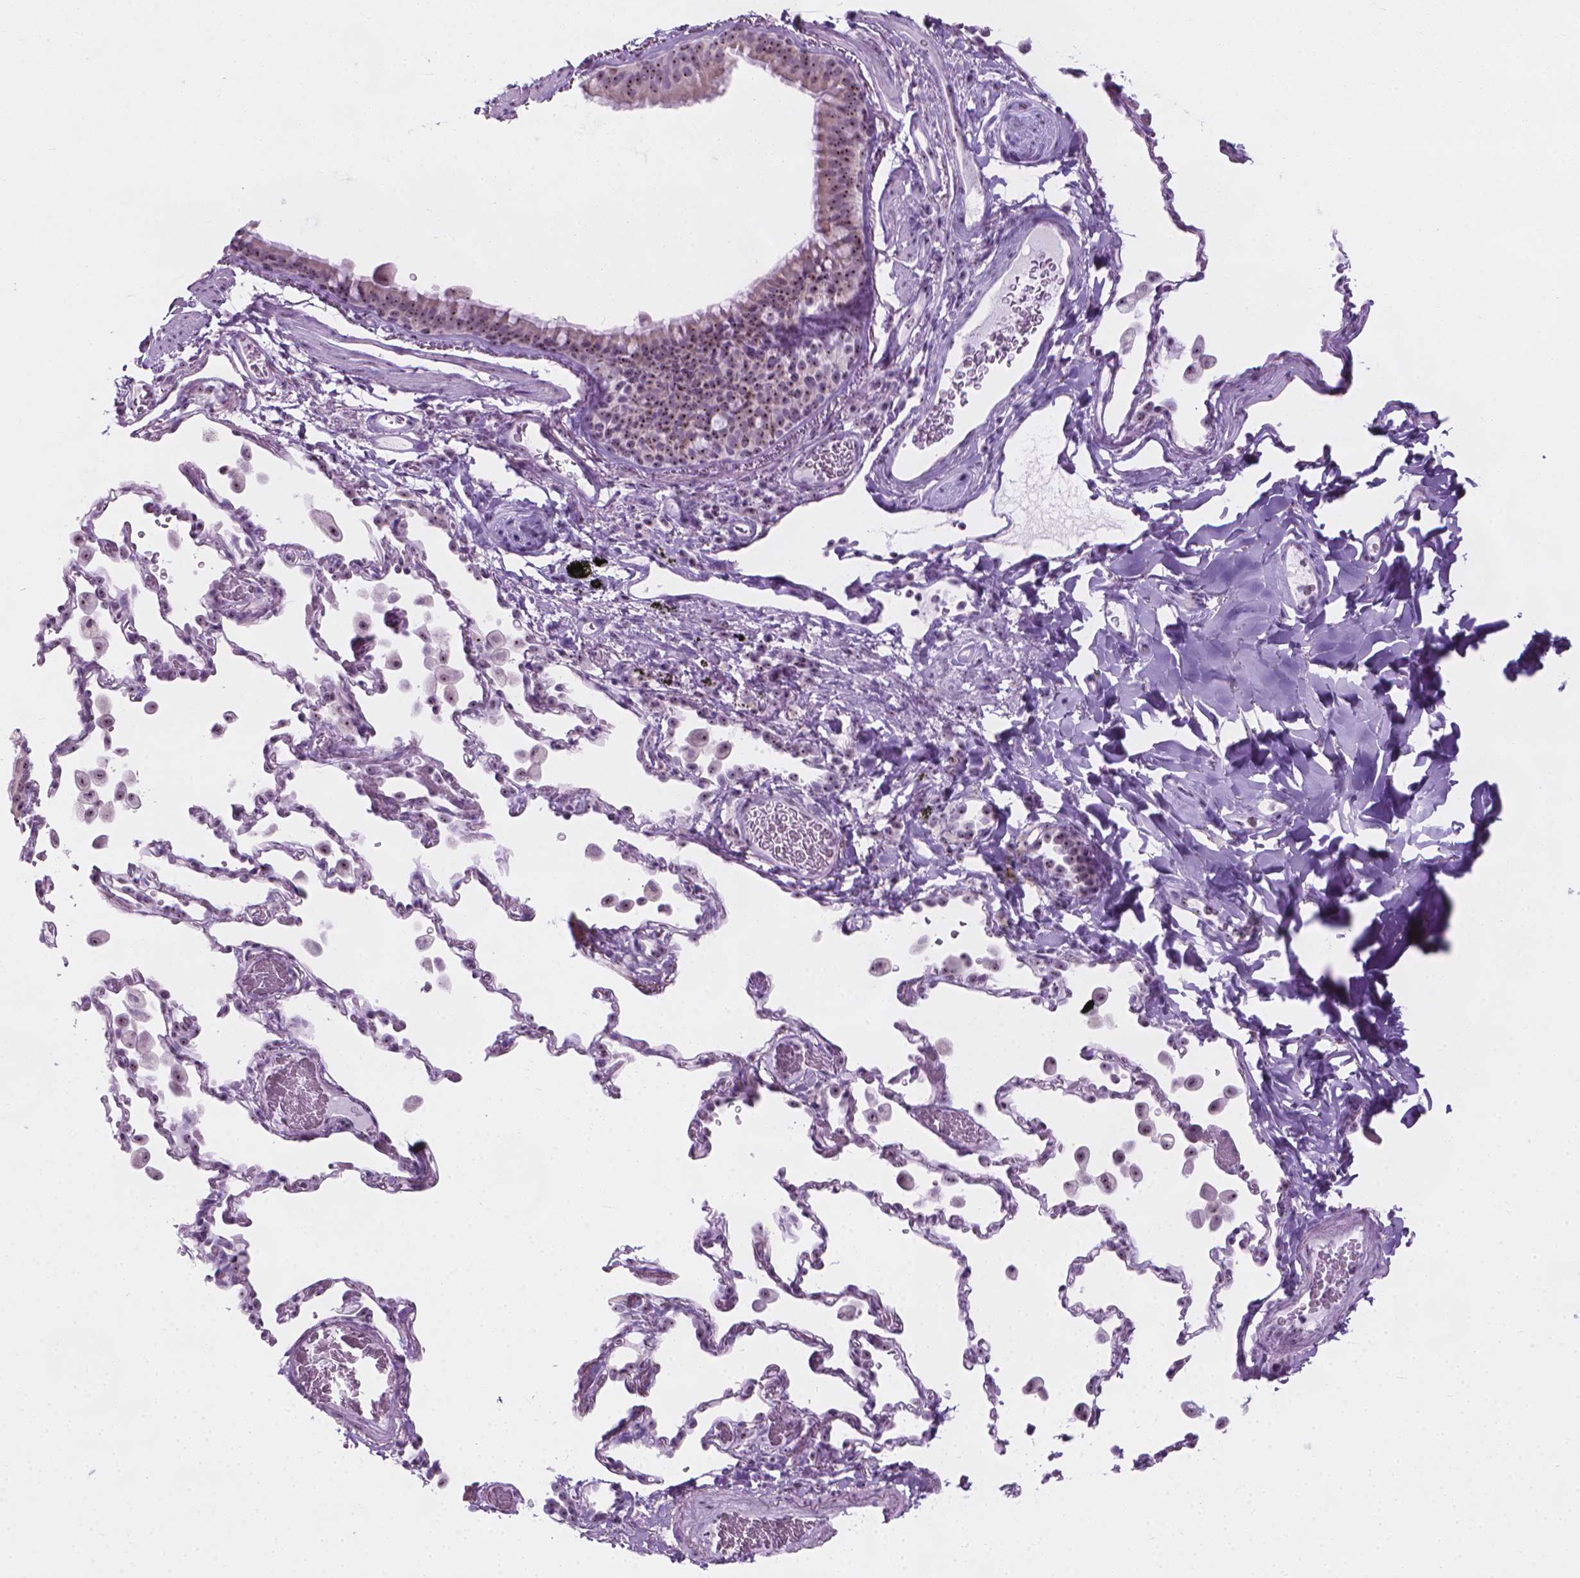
{"staining": {"intensity": "weak", "quantity": "25%-75%", "location": "nuclear"}, "tissue": "bronchus", "cell_type": "Respiratory epithelial cells", "image_type": "normal", "snomed": [{"axis": "morphology", "description": "Normal tissue, NOS"}, {"axis": "topography", "description": "Bronchus"}, {"axis": "topography", "description": "Lung"}], "caption": "DAB (3,3'-diaminobenzidine) immunohistochemical staining of unremarkable bronchus exhibits weak nuclear protein staining in approximately 25%-75% of respiratory epithelial cells. The staining was performed using DAB, with brown indicating positive protein expression. Nuclei are stained blue with hematoxylin.", "gene": "NOL7", "patient": {"sex": "male", "age": 54}}